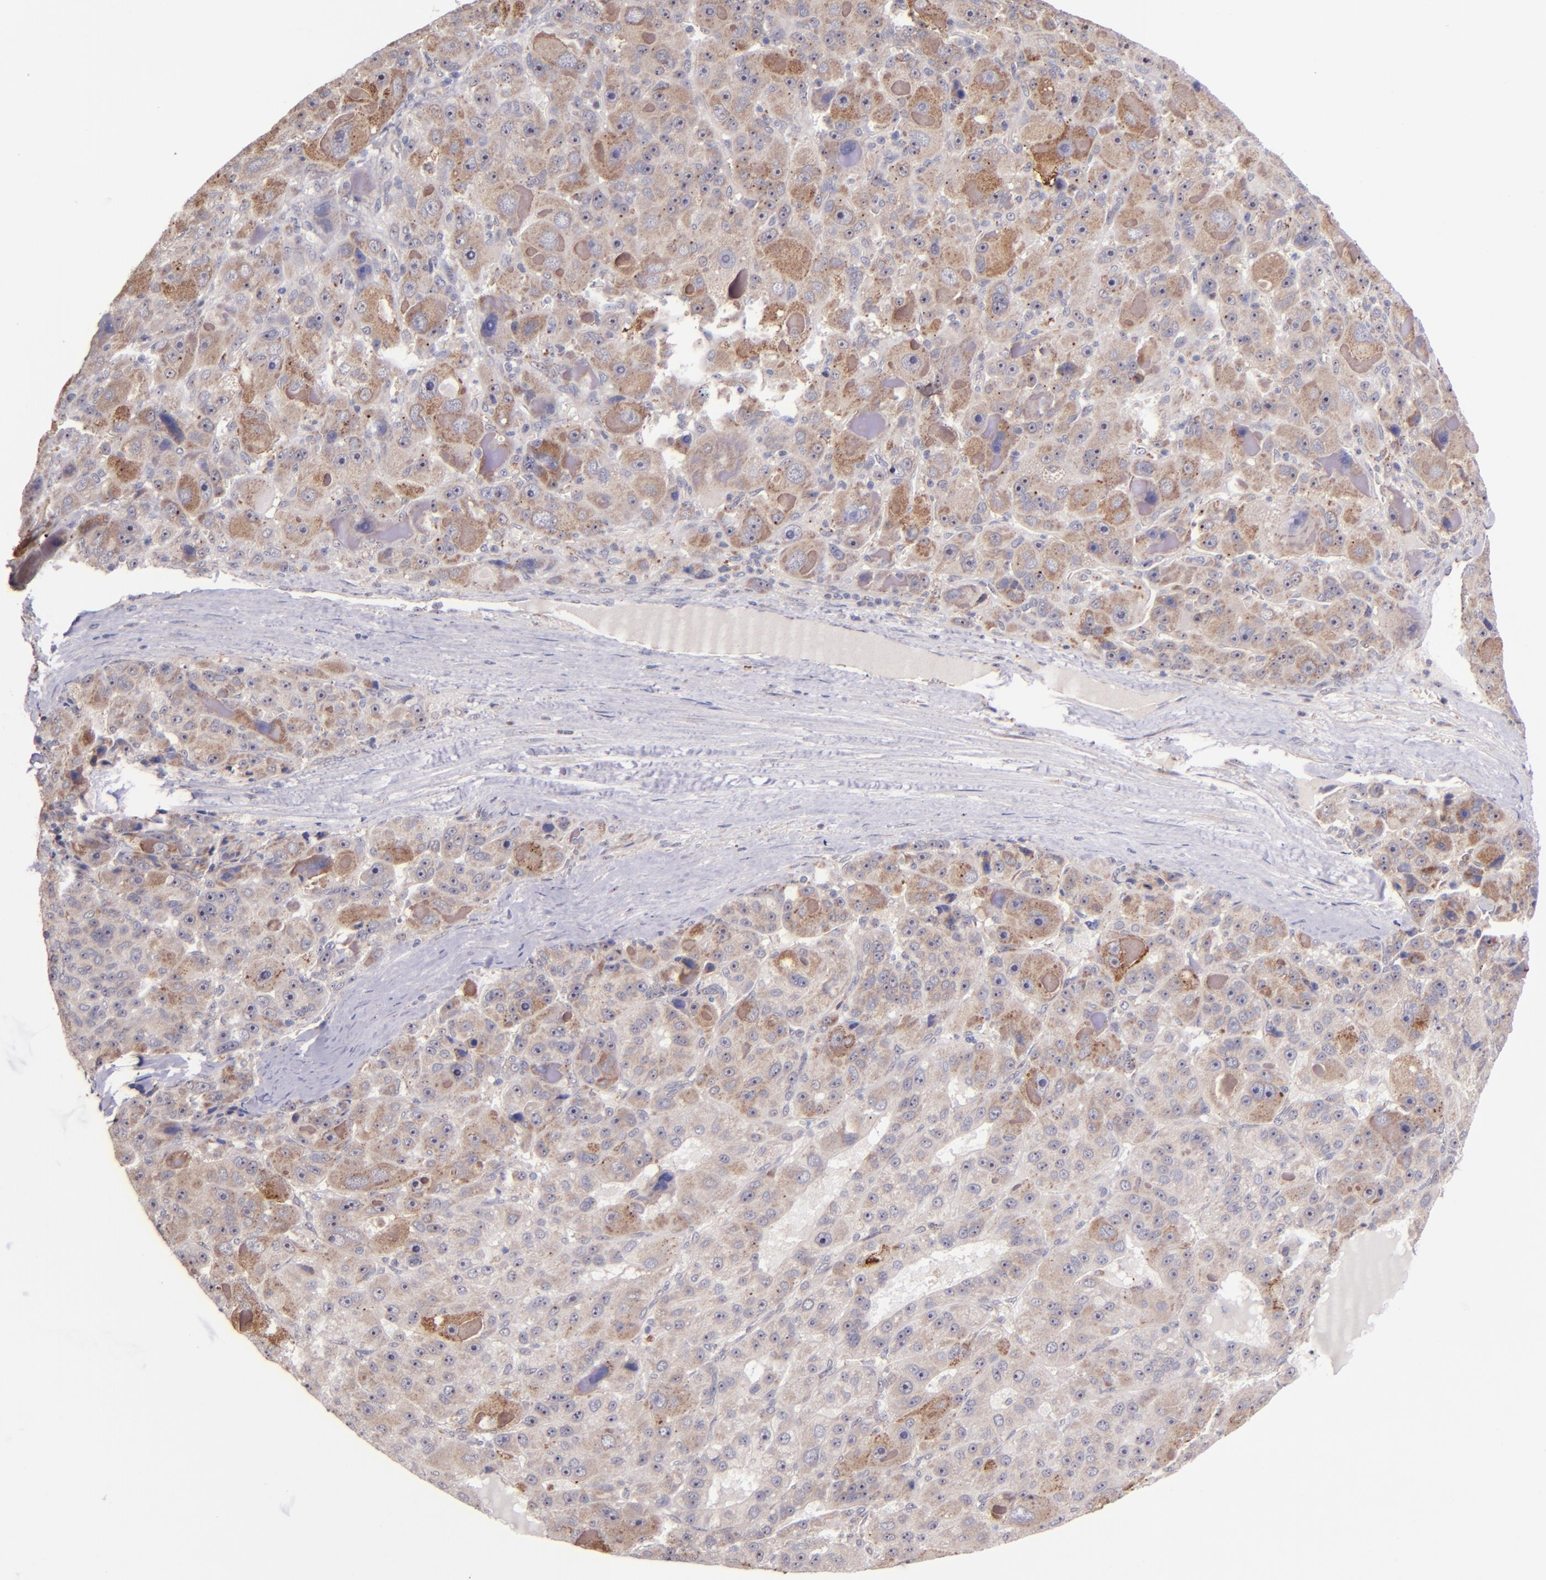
{"staining": {"intensity": "moderate", "quantity": "25%-75%", "location": "cytoplasmic/membranous"}, "tissue": "liver cancer", "cell_type": "Tumor cells", "image_type": "cancer", "snomed": [{"axis": "morphology", "description": "Carcinoma, Hepatocellular, NOS"}, {"axis": "topography", "description": "Liver"}], "caption": "Brown immunohistochemical staining in human liver cancer (hepatocellular carcinoma) shows moderate cytoplasmic/membranous expression in approximately 25%-75% of tumor cells.", "gene": "SHC1", "patient": {"sex": "male", "age": 76}}